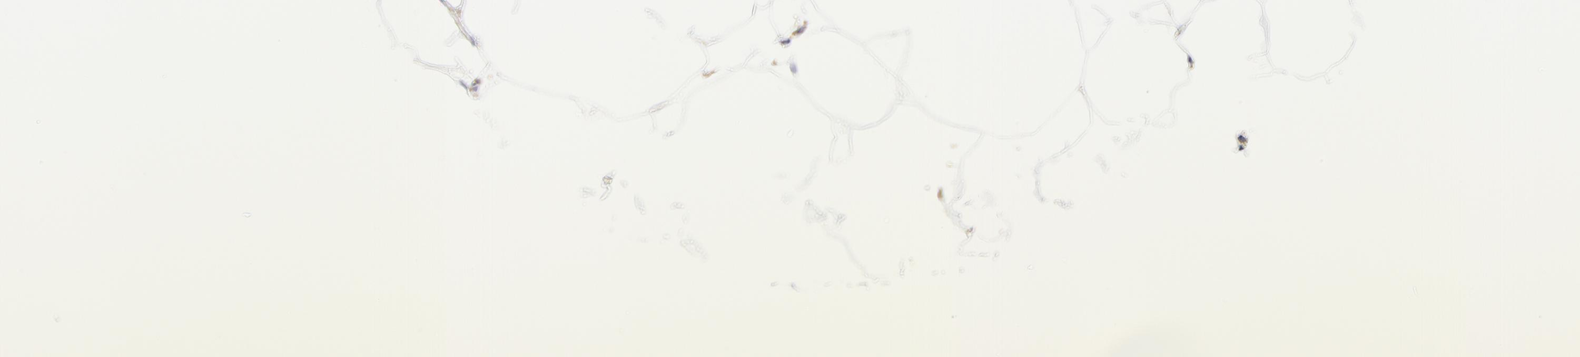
{"staining": {"intensity": "negative", "quantity": "none", "location": "none"}, "tissue": "adipose tissue", "cell_type": "Adipocytes", "image_type": "normal", "snomed": [{"axis": "morphology", "description": "Normal tissue, NOS"}, {"axis": "morphology", "description": "Duct carcinoma"}, {"axis": "topography", "description": "Breast"}, {"axis": "topography", "description": "Adipose tissue"}], "caption": "Adipocytes show no significant protein expression in normal adipose tissue. (DAB (3,3'-diaminobenzidine) IHC visualized using brightfield microscopy, high magnification).", "gene": "PDGFRB", "patient": {"sex": "female", "age": 37}}